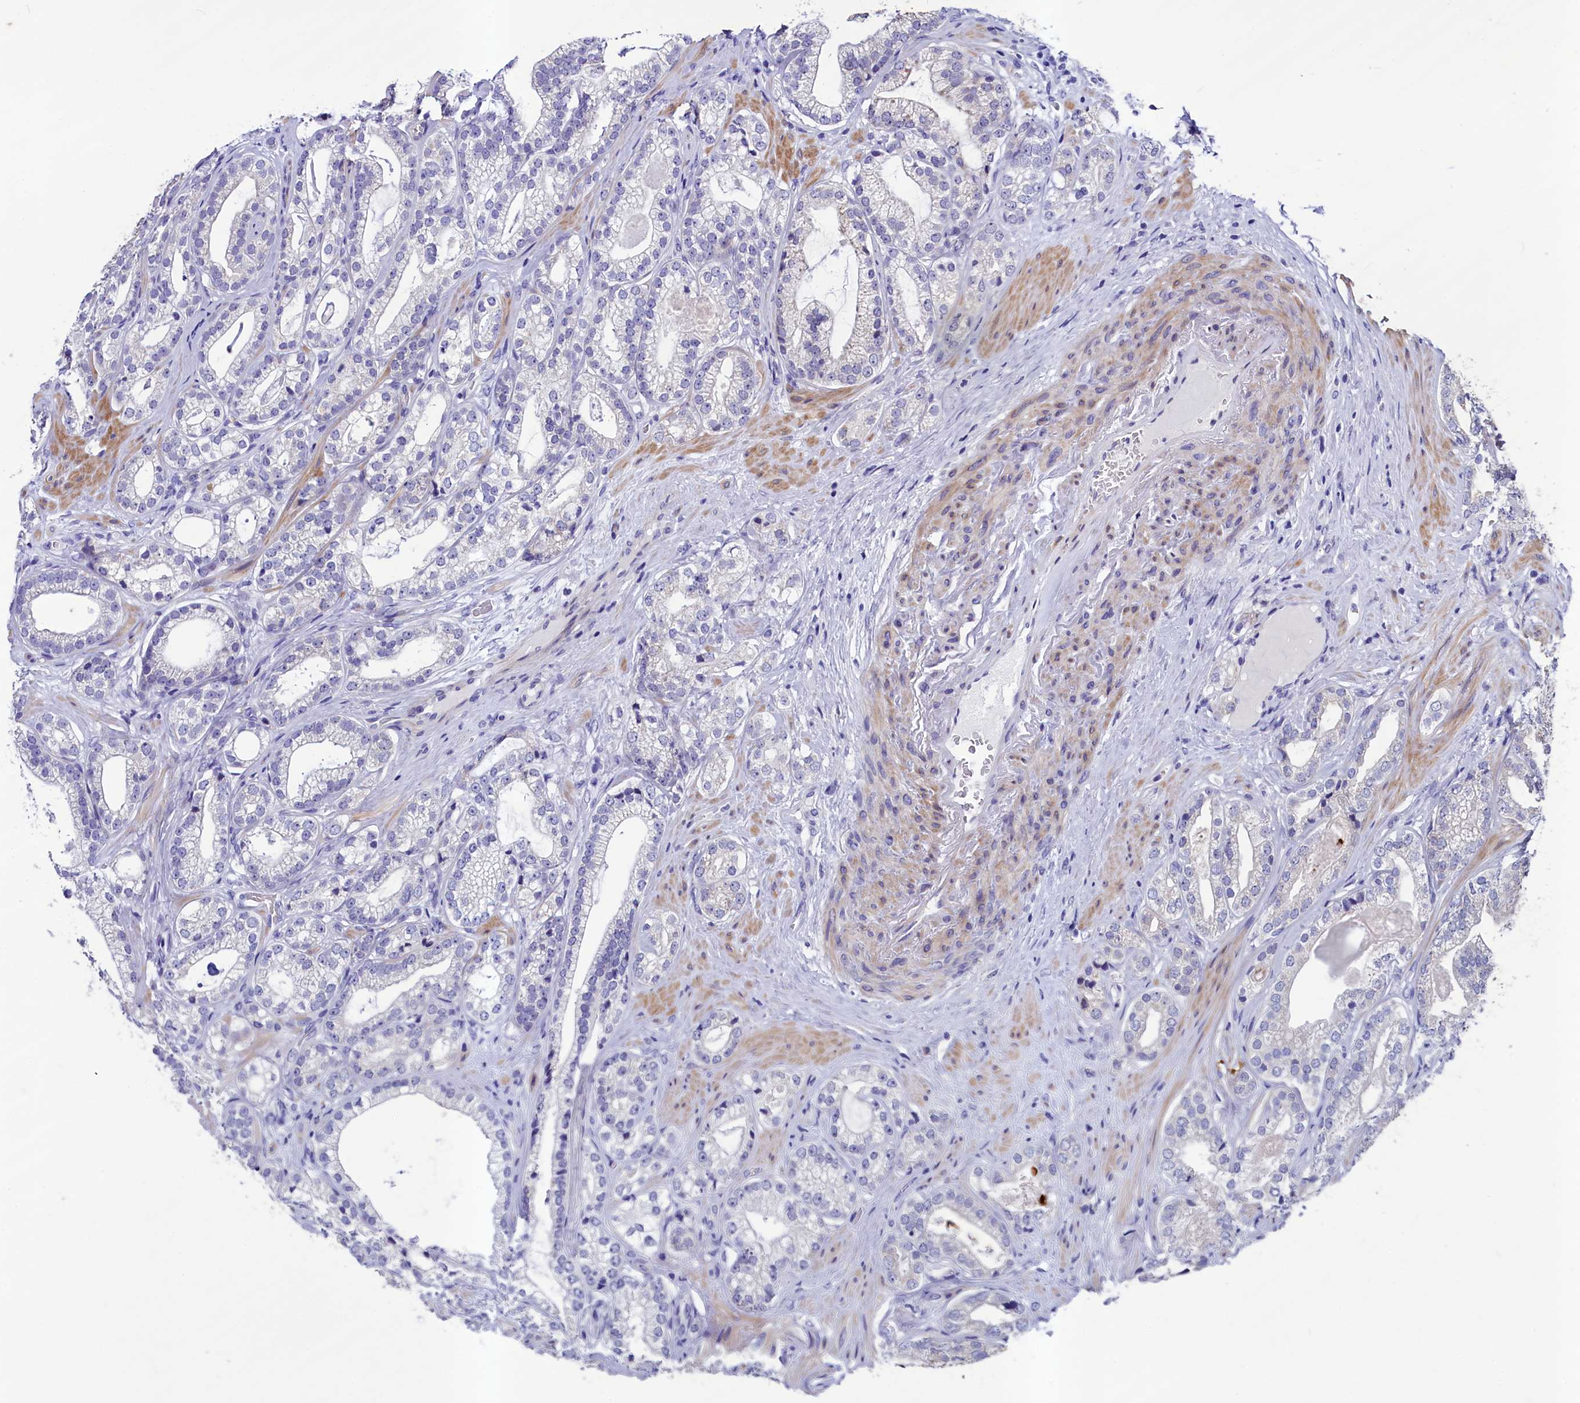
{"staining": {"intensity": "negative", "quantity": "none", "location": "none"}, "tissue": "prostate cancer", "cell_type": "Tumor cells", "image_type": "cancer", "snomed": [{"axis": "morphology", "description": "Adenocarcinoma, High grade"}, {"axis": "topography", "description": "Prostate"}], "caption": "A high-resolution micrograph shows immunohistochemistry (IHC) staining of prostate cancer, which shows no significant staining in tumor cells. Nuclei are stained in blue.", "gene": "SCD5", "patient": {"sex": "male", "age": 60}}